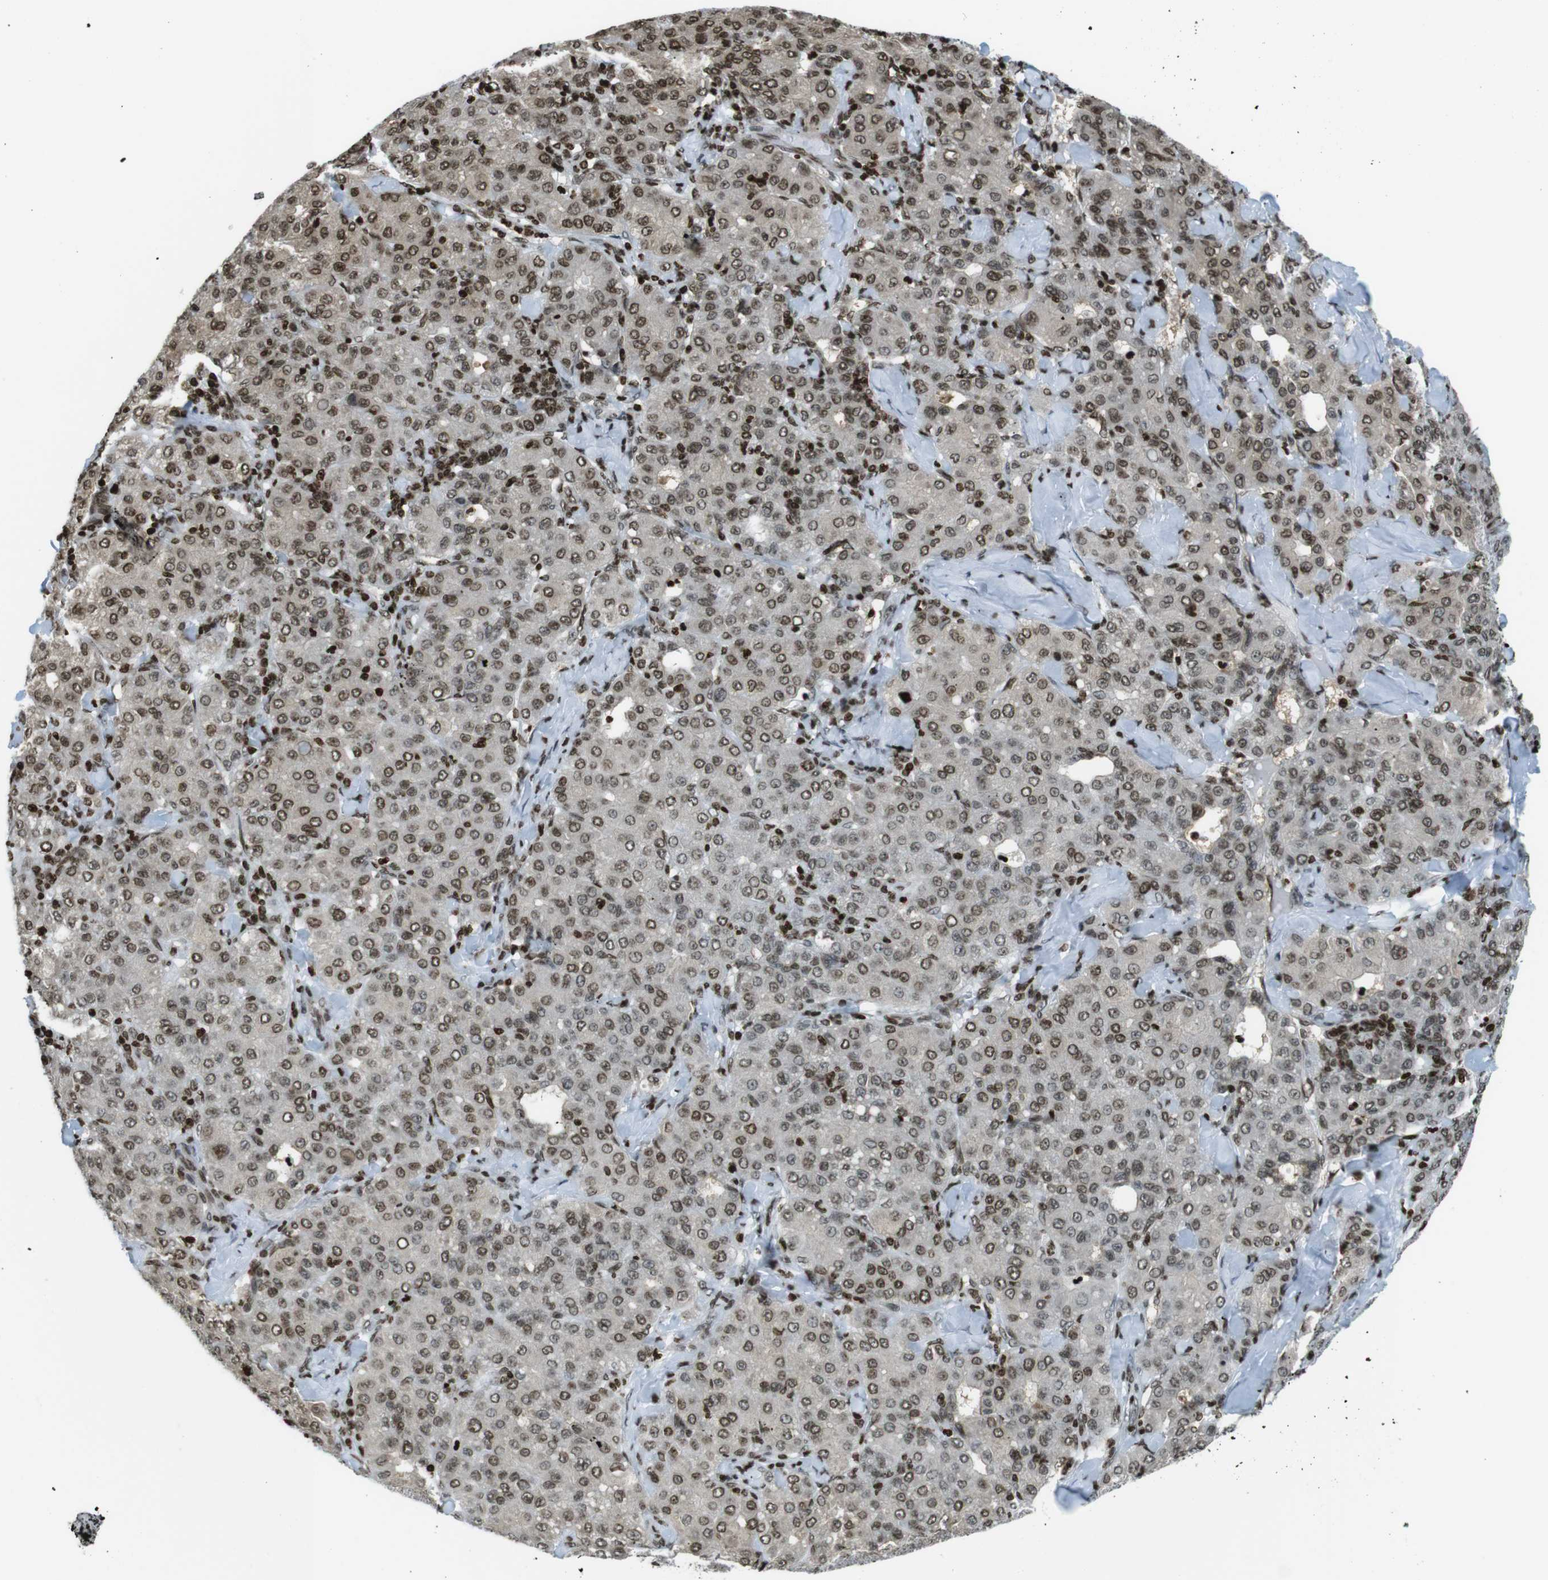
{"staining": {"intensity": "strong", "quantity": ">75%", "location": "nuclear"}, "tissue": "liver cancer", "cell_type": "Tumor cells", "image_type": "cancer", "snomed": [{"axis": "morphology", "description": "Carcinoma, Hepatocellular, NOS"}, {"axis": "topography", "description": "Liver"}], "caption": "Immunohistochemical staining of human liver cancer (hepatocellular carcinoma) reveals high levels of strong nuclear staining in approximately >75% of tumor cells.", "gene": "H2AC8", "patient": {"sex": "male", "age": 65}}